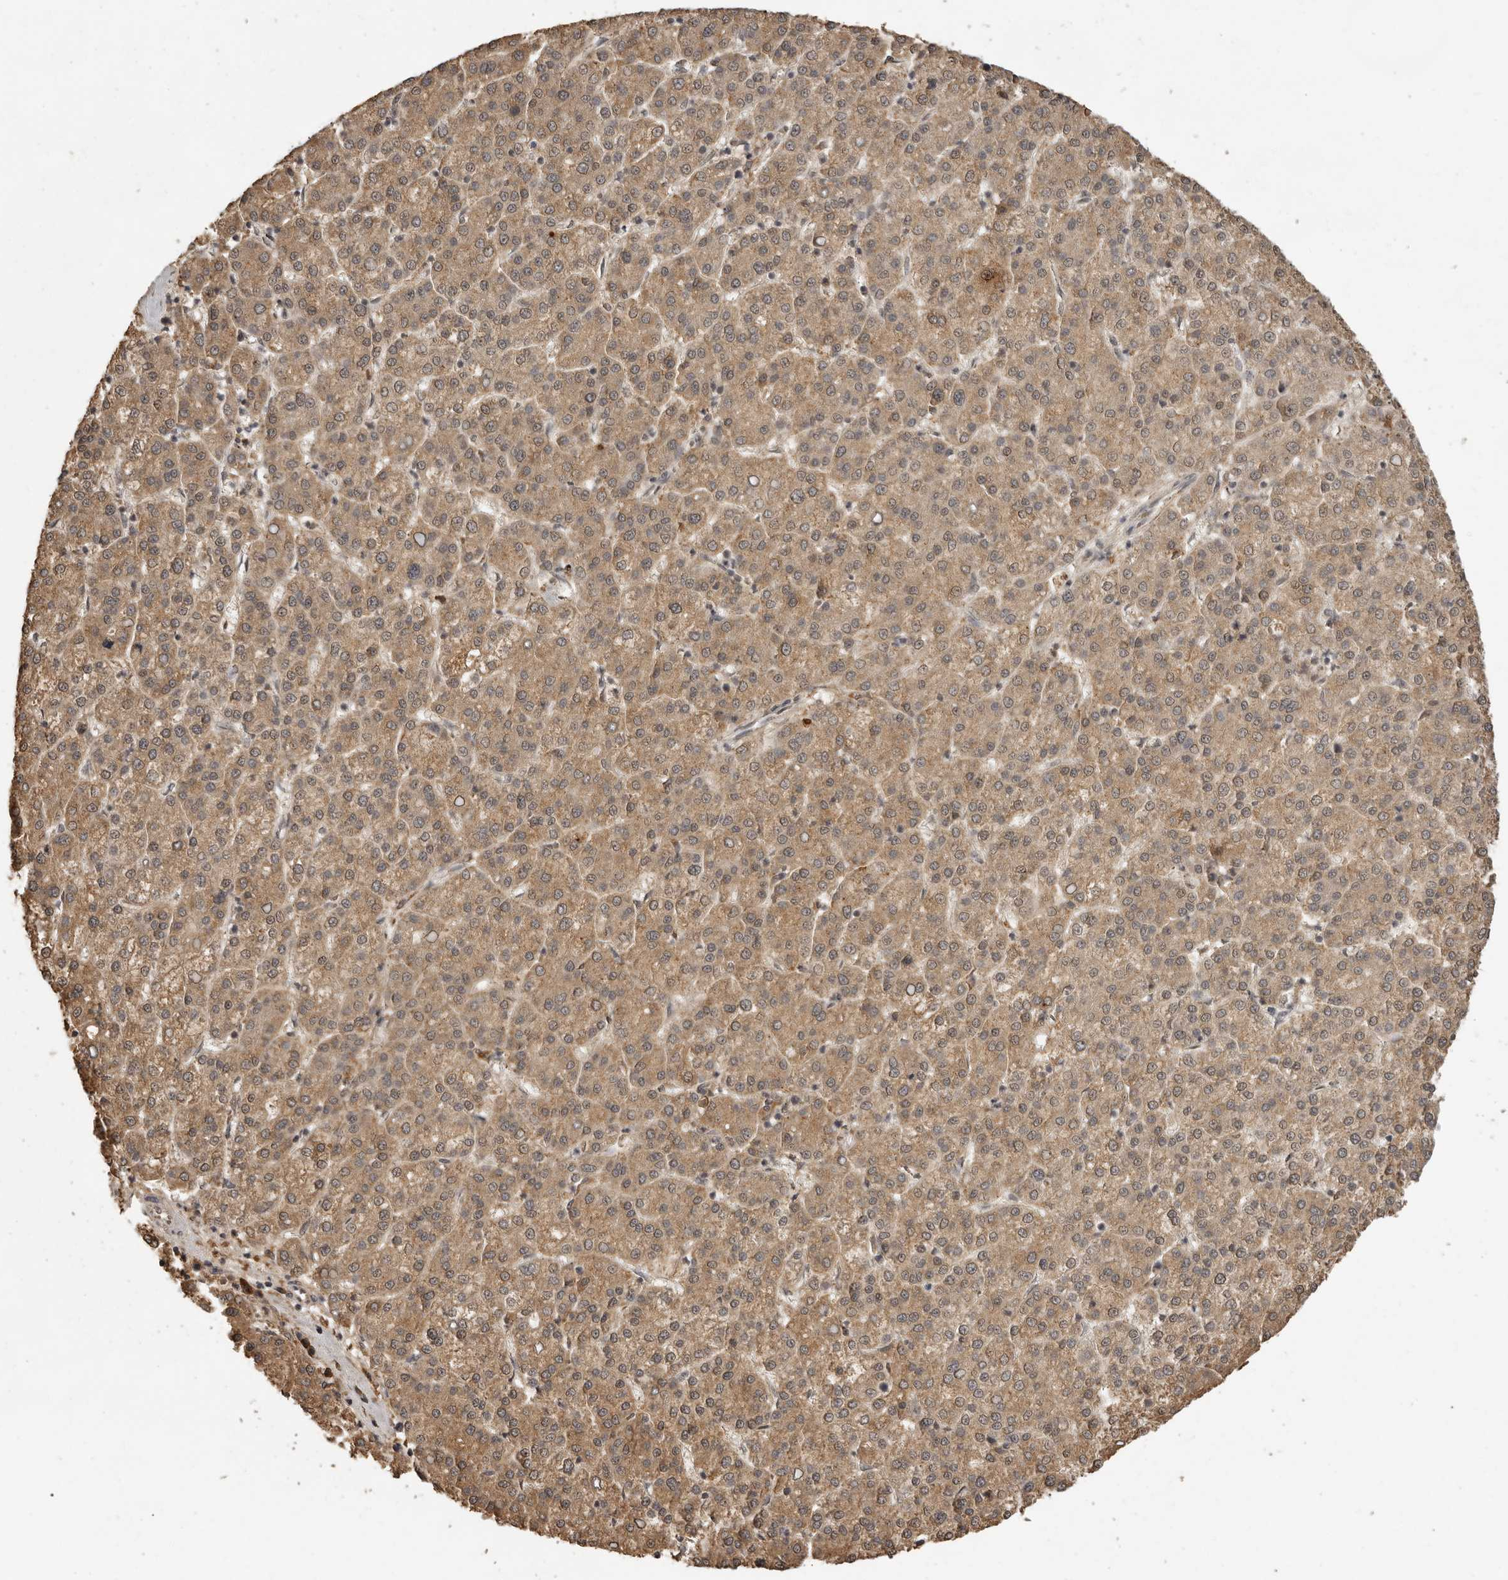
{"staining": {"intensity": "moderate", "quantity": ">75%", "location": "cytoplasmic/membranous"}, "tissue": "liver cancer", "cell_type": "Tumor cells", "image_type": "cancer", "snomed": [{"axis": "morphology", "description": "Carcinoma, Hepatocellular, NOS"}, {"axis": "topography", "description": "Liver"}], "caption": "Moderate cytoplasmic/membranous positivity for a protein is present in approximately >75% of tumor cells of liver hepatocellular carcinoma using immunohistochemistry.", "gene": "CTF1", "patient": {"sex": "female", "age": 58}}